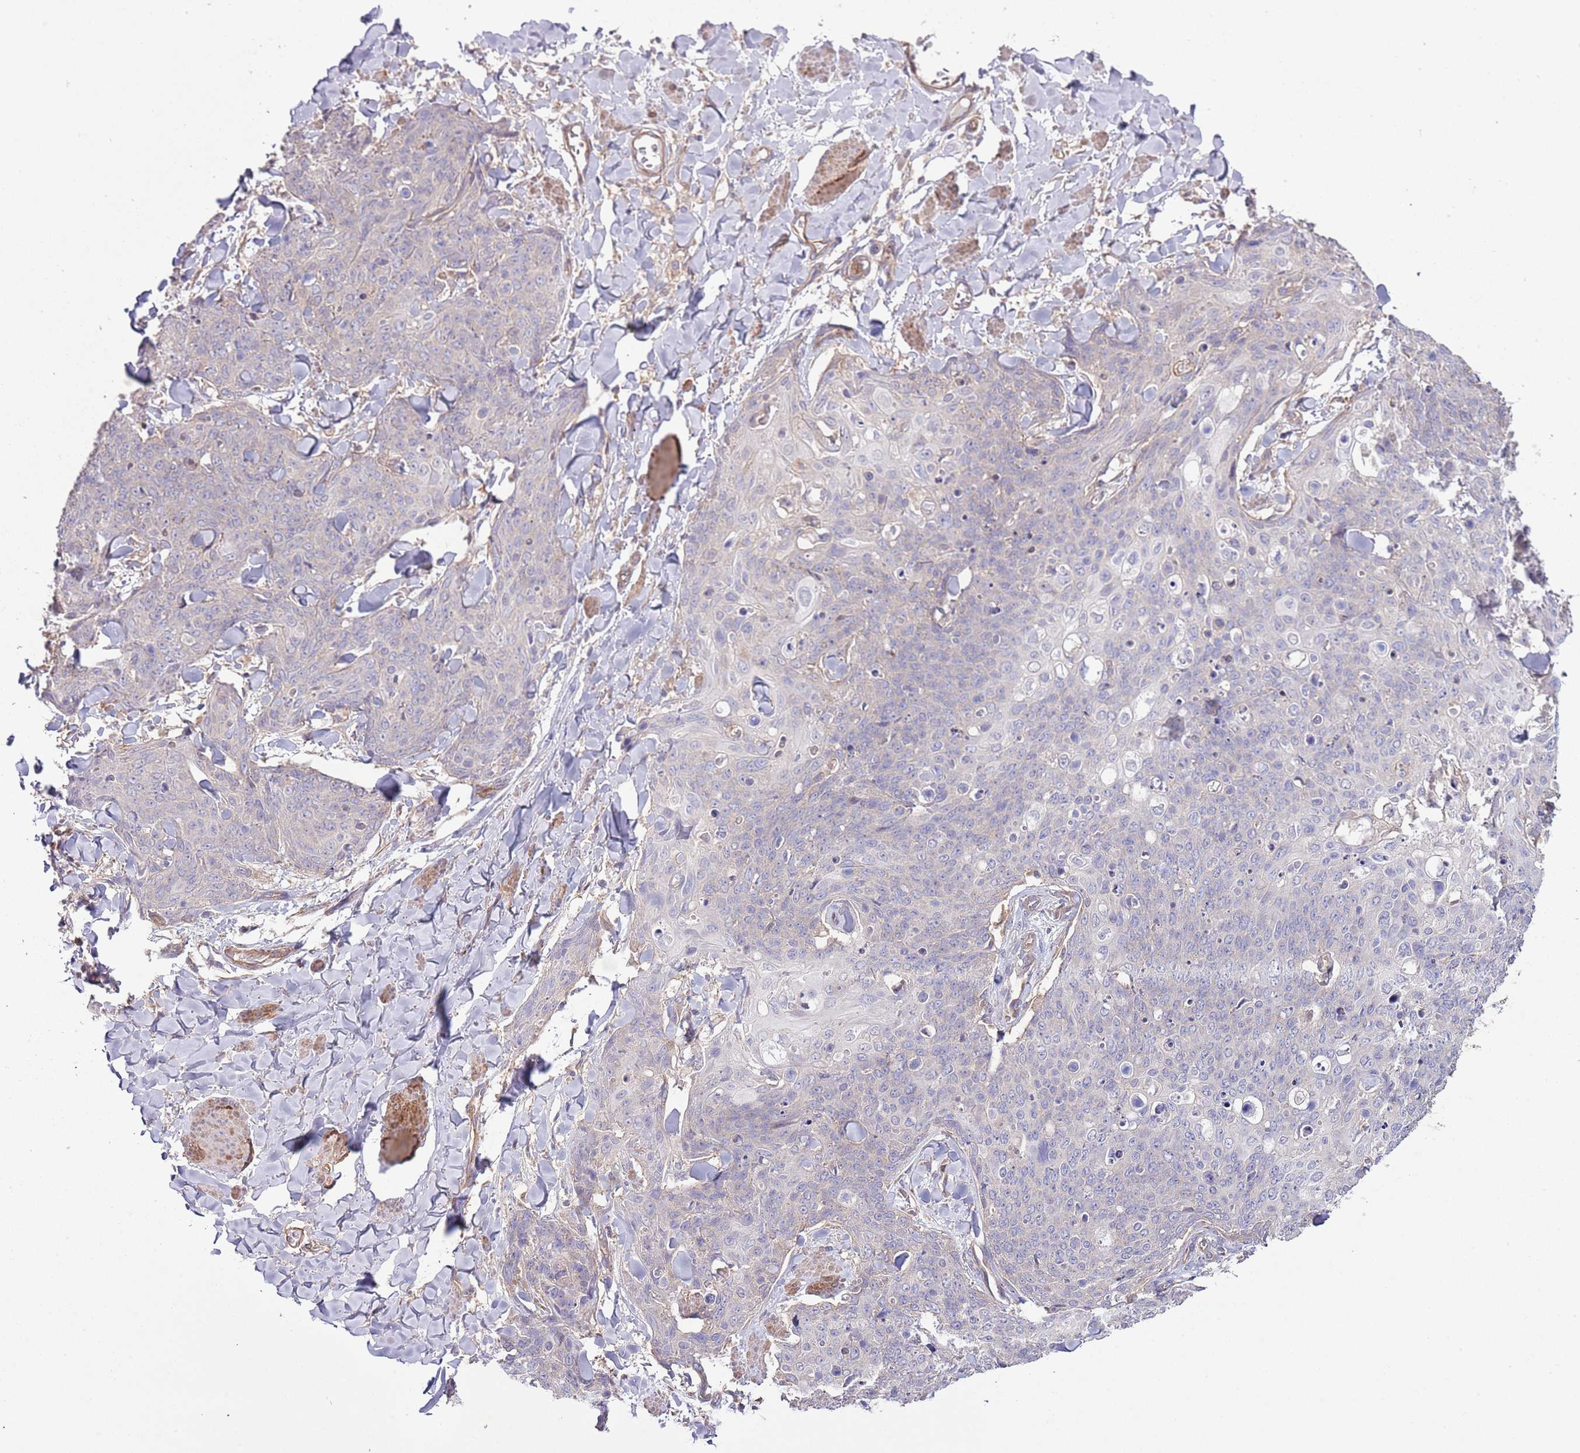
{"staining": {"intensity": "negative", "quantity": "none", "location": "none"}, "tissue": "skin cancer", "cell_type": "Tumor cells", "image_type": "cancer", "snomed": [{"axis": "morphology", "description": "Squamous cell carcinoma, NOS"}, {"axis": "topography", "description": "Skin"}, {"axis": "topography", "description": "Vulva"}], "caption": "The histopathology image exhibits no staining of tumor cells in skin cancer. Brightfield microscopy of immunohistochemistry stained with DAB (brown) and hematoxylin (blue), captured at high magnification.", "gene": "LPIN2", "patient": {"sex": "female", "age": 85}}